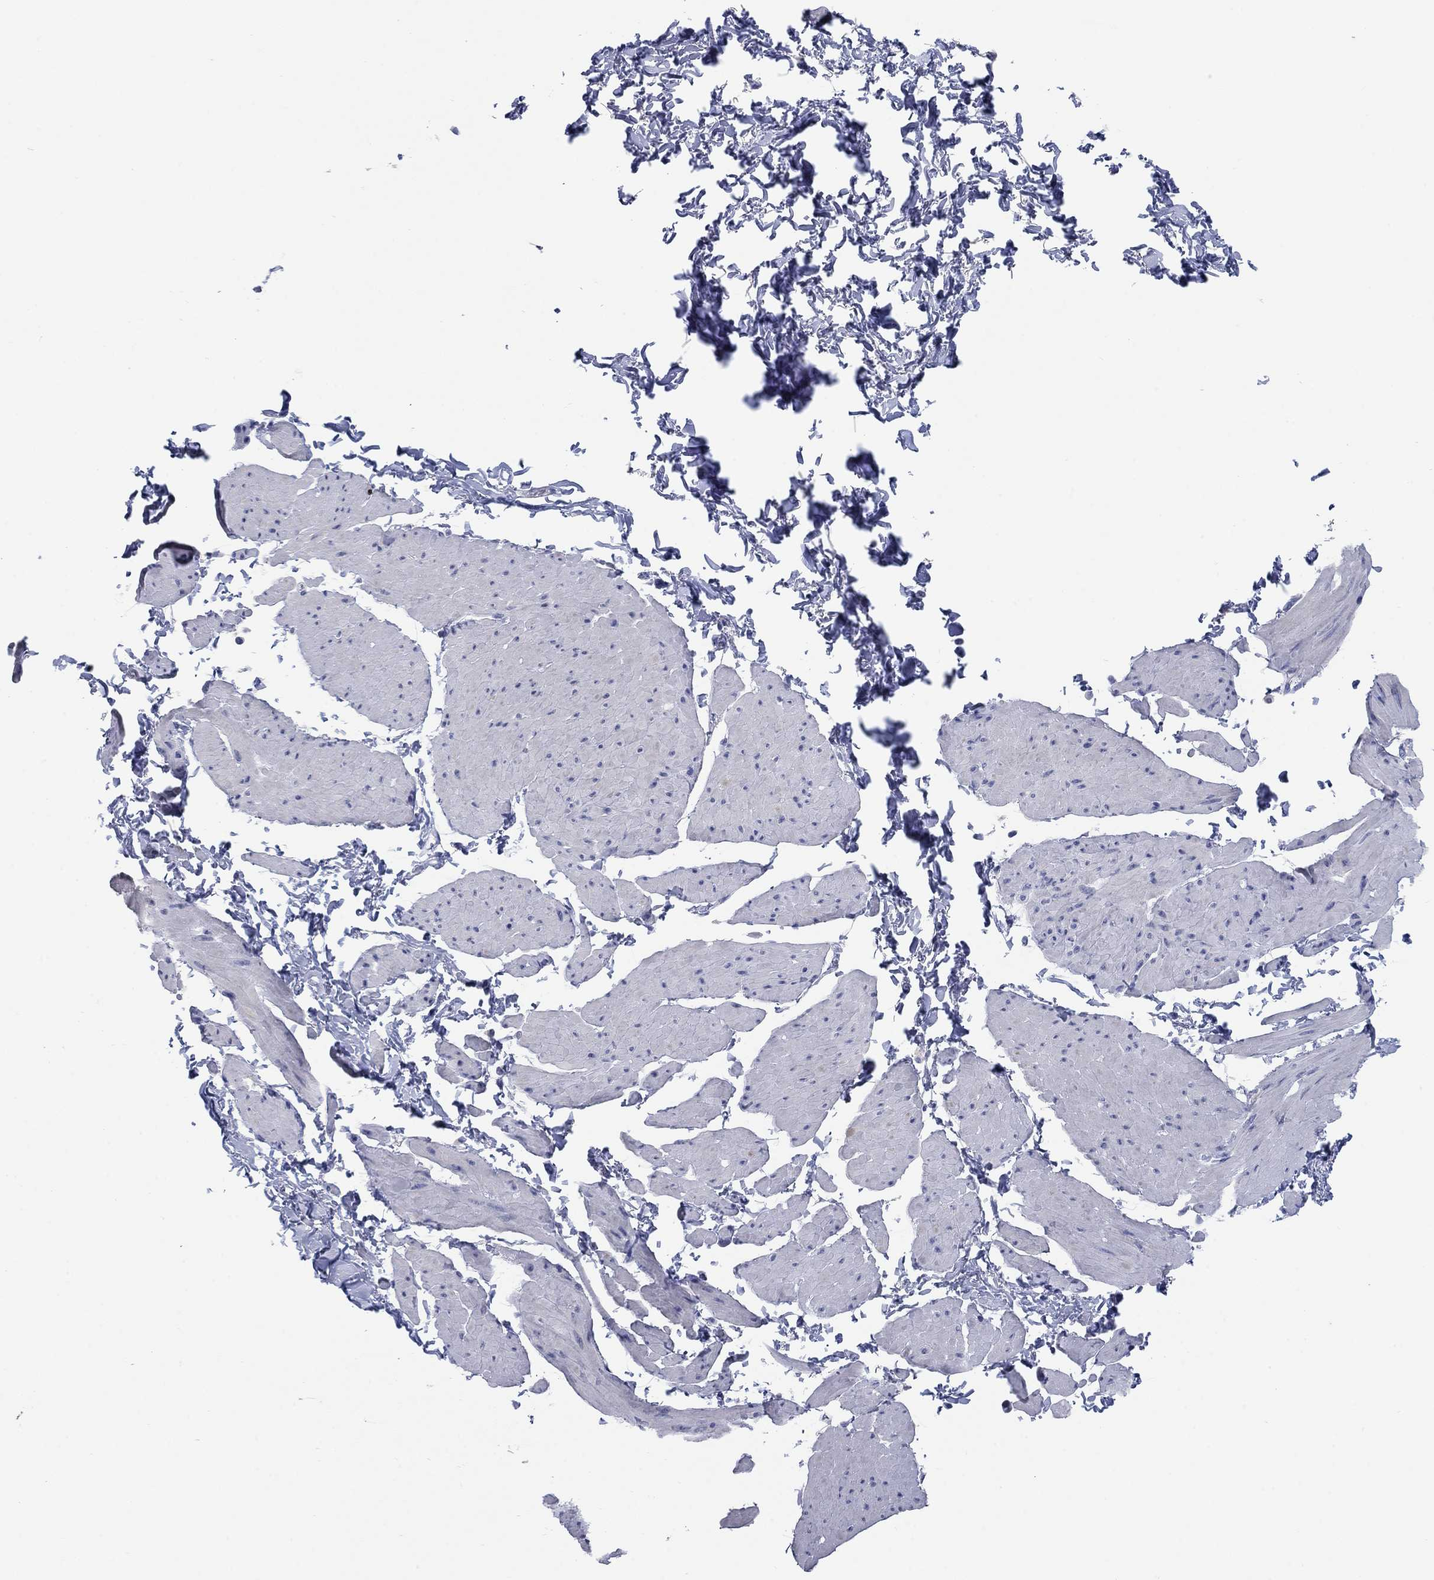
{"staining": {"intensity": "negative", "quantity": "none", "location": "none"}, "tissue": "smooth muscle", "cell_type": "Smooth muscle cells", "image_type": "normal", "snomed": [{"axis": "morphology", "description": "Normal tissue, NOS"}, {"axis": "topography", "description": "Adipose tissue"}, {"axis": "topography", "description": "Smooth muscle"}, {"axis": "topography", "description": "Peripheral nerve tissue"}], "caption": "The micrograph shows no staining of smooth muscle cells in benign smooth muscle. (DAB IHC visualized using brightfield microscopy, high magnification).", "gene": "ATP6V1G2", "patient": {"sex": "male", "age": 83}}